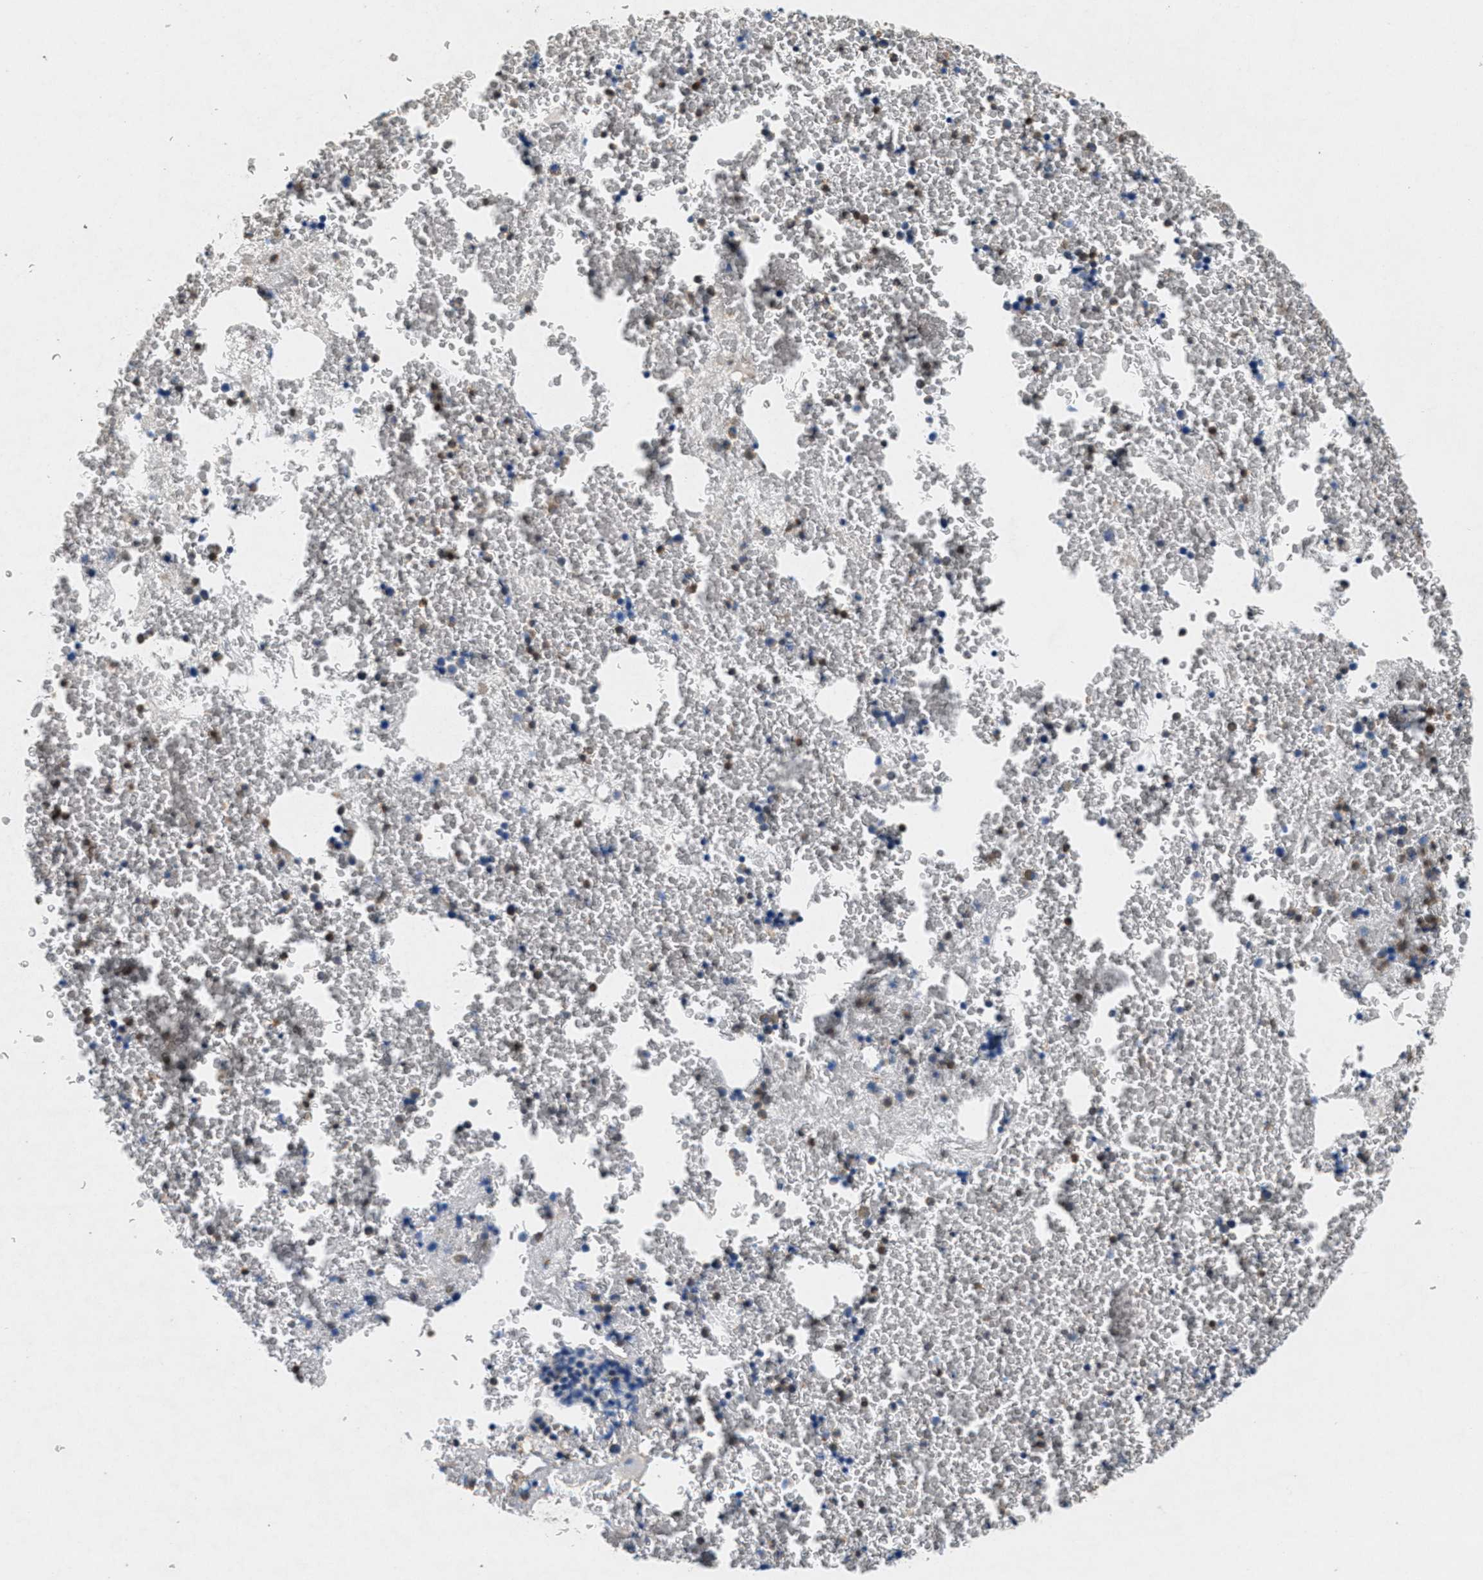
{"staining": {"intensity": "moderate", "quantity": "25%-75%", "location": "cytoplasmic/membranous"}, "tissue": "bone marrow", "cell_type": "Hematopoietic cells", "image_type": "normal", "snomed": [{"axis": "morphology", "description": "Normal tissue, NOS"}, {"axis": "morphology", "description": "Inflammation, NOS"}, {"axis": "topography", "description": "Bone marrow"}], "caption": "DAB (3,3'-diaminobenzidine) immunohistochemical staining of benign bone marrow reveals moderate cytoplasmic/membranous protein expression in approximately 25%-75% of hematopoietic cells.", "gene": "TOMM70", "patient": {"sex": "male", "age": 63}}